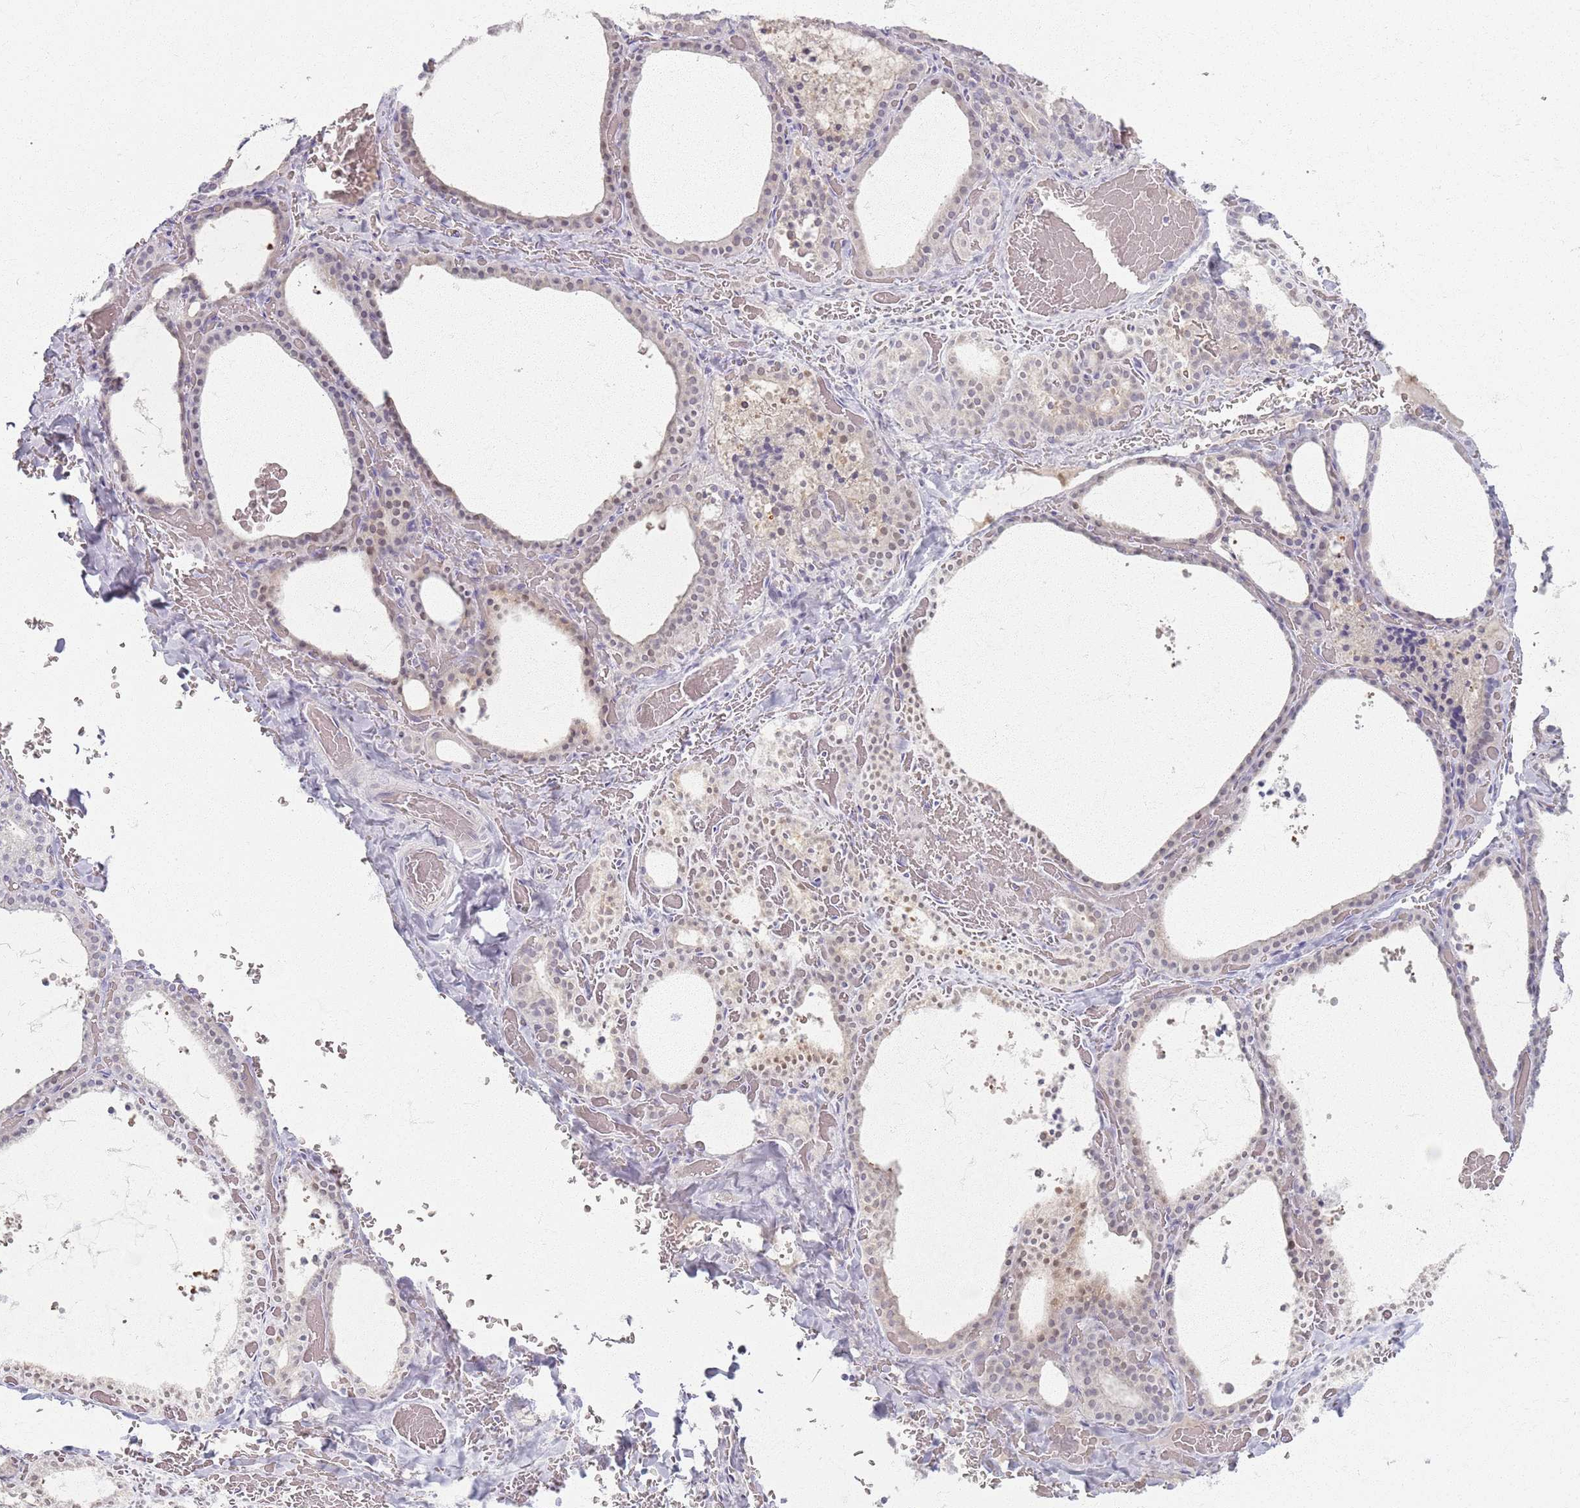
{"staining": {"intensity": "negative", "quantity": "none", "location": "none"}, "tissue": "thyroid gland", "cell_type": "Glandular cells", "image_type": "normal", "snomed": [{"axis": "morphology", "description": "Normal tissue, NOS"}, {"axis": "topography", "description": "Thyroid gland"}], "caption": "This image is of benign thyroid gland stained with immunohistochemistry to label a protein in brown with the nuclei are counter-stained blue. There is no positivity in glandular cells.", "gene": "CRIPT", "patient": {"sex": "female", "age": 39}}